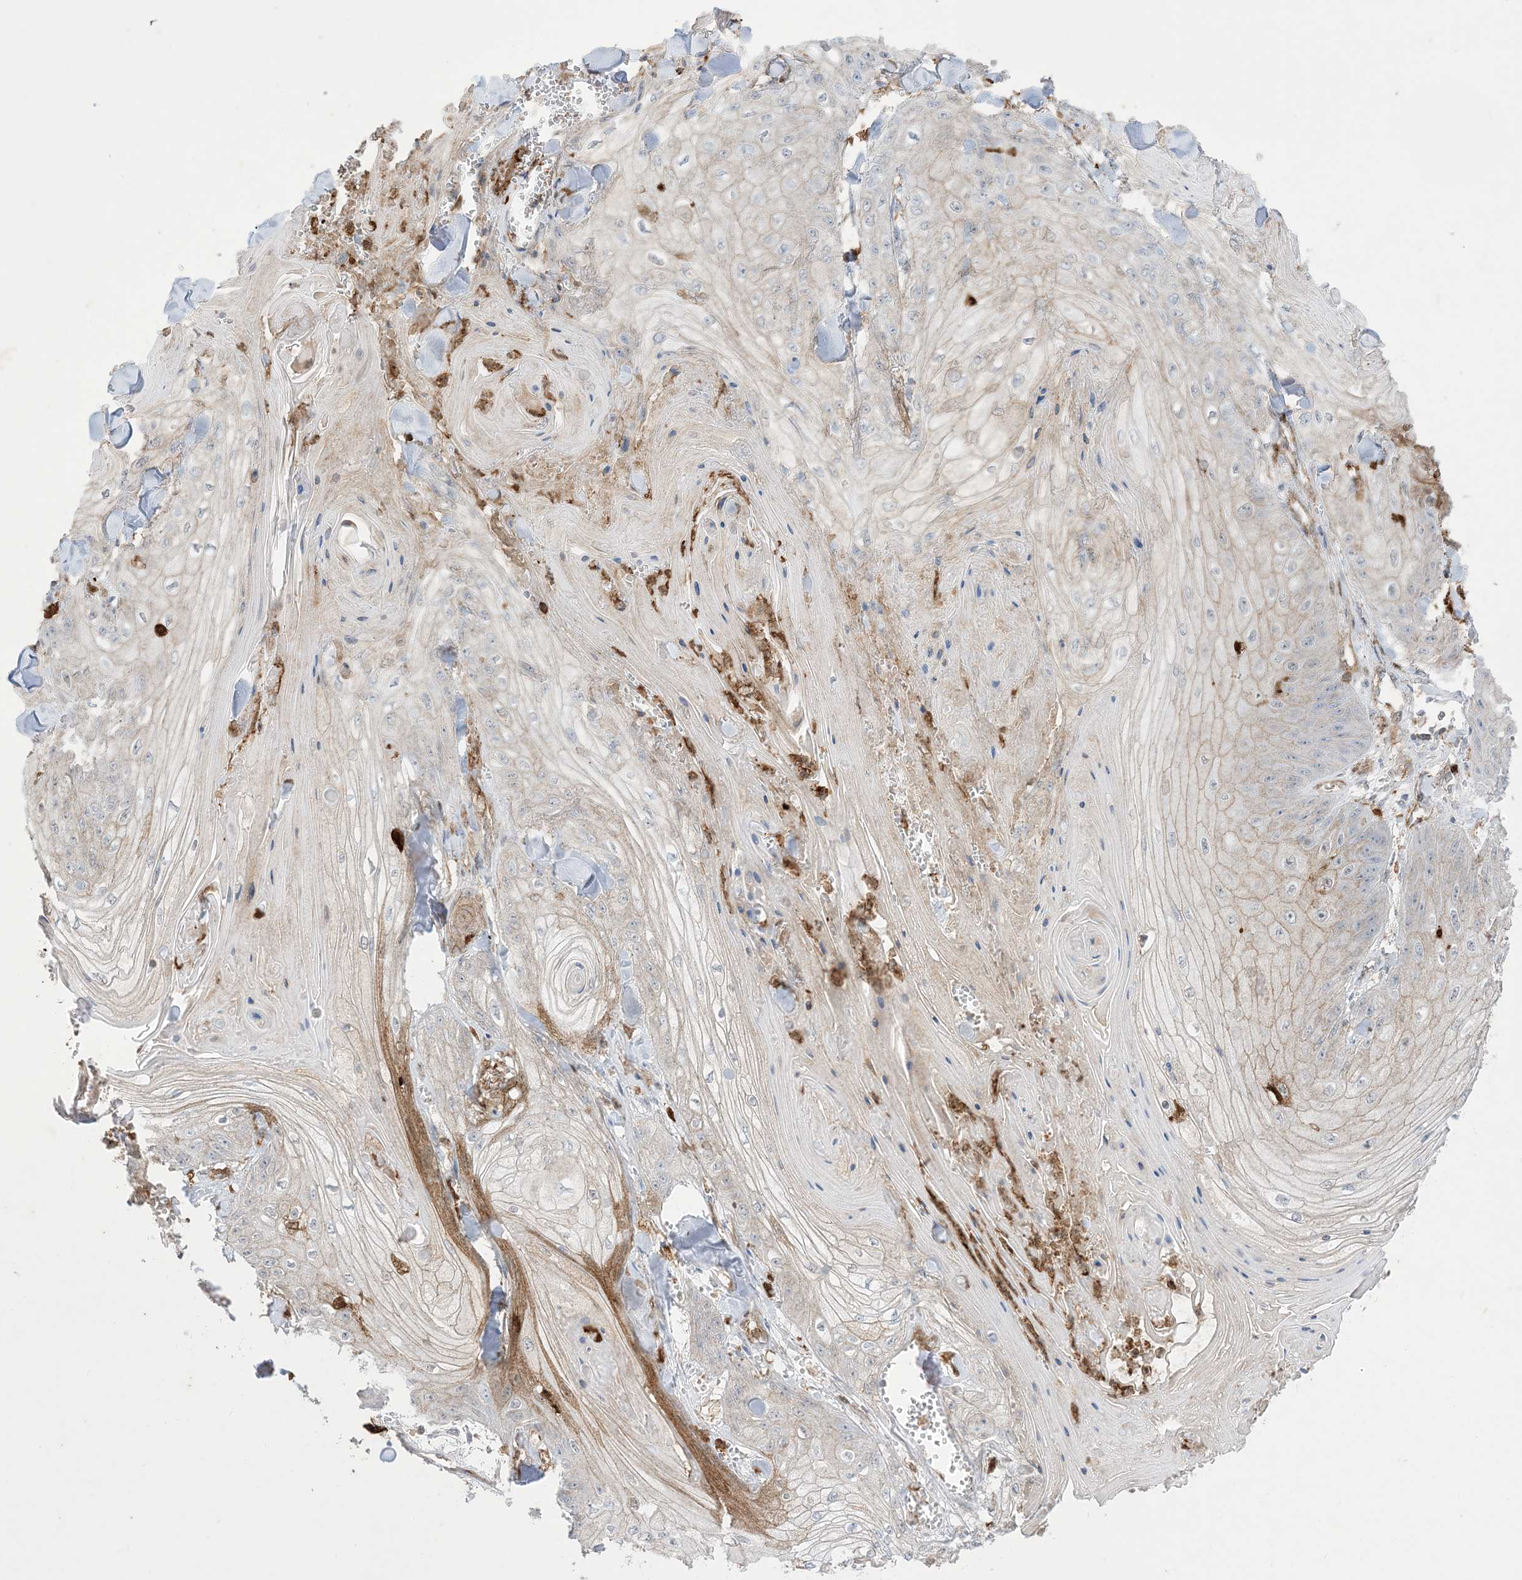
{"staining": {"intensity": "weak", "quantity": "<25%", "location": "cytoplasmic/membranous"}, "tissue": "skin cancer", "cell_type": "Tumor cells", "image_type": "cancer", "snomed": [{"axis": "morphology", "description": "Squamous cell carcinoma, NOS"}, {"axis": "topography", "description": "Skin"}], "caption": "Human skin squamous cell carcinoma stained for a protein using immunohistochemistry demonstrates no expression in tumor cells.", "gene": "GSN", "patient": {"sex": "male", "age": 74}}